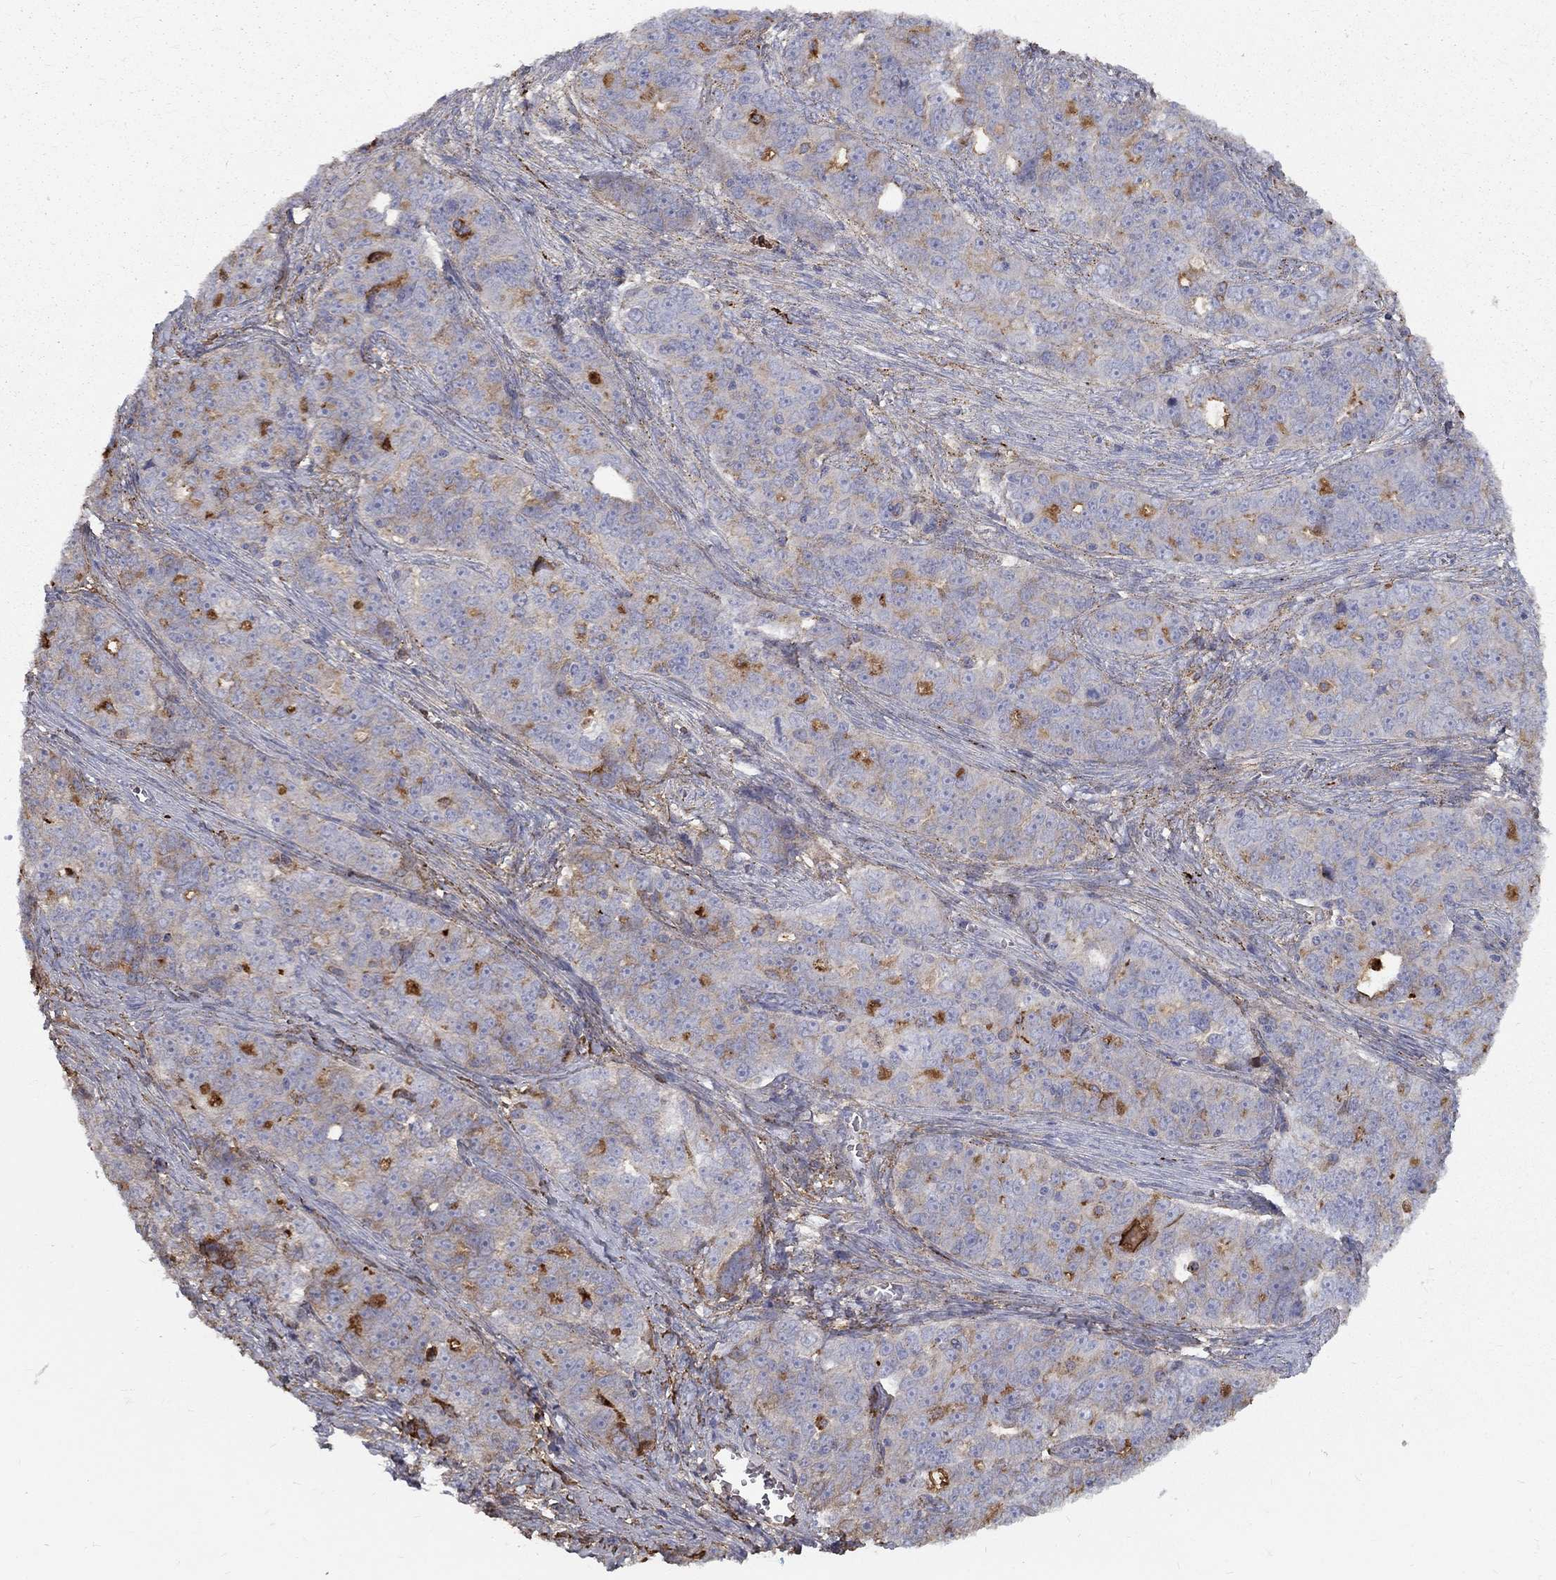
{"staining": {"intensity": "moderate", "quantity": "25%-75%", "location": "cytoplasmic/membranous"}, "tissue": "ovarian cancer", "cell_type": "Tumor cells", "image_type": "cancer", "snomed": [{"axis": "morphology", "description": "Cystadenocarcinoma, serous, NOS"}, {"axis": "topography", "description": "Ovary"}], "caption": "Immunohistochemistry staining of ovarian cancer (serous cystadenocarcinoma), which displays medium levels of moderate cytoplasmic/membranous staining in approximately 25%-75% of tumor cells indicating moderate cytoplasmic/membranous protein expression. The staining was performed using DAB (3,3'-diaminobenzidine) (brown) for protein detection and nuclei were counterstained in hematoxylin (blue).", "gene": "EPDR1", "patient": {"sex": "female", "age": 51}}